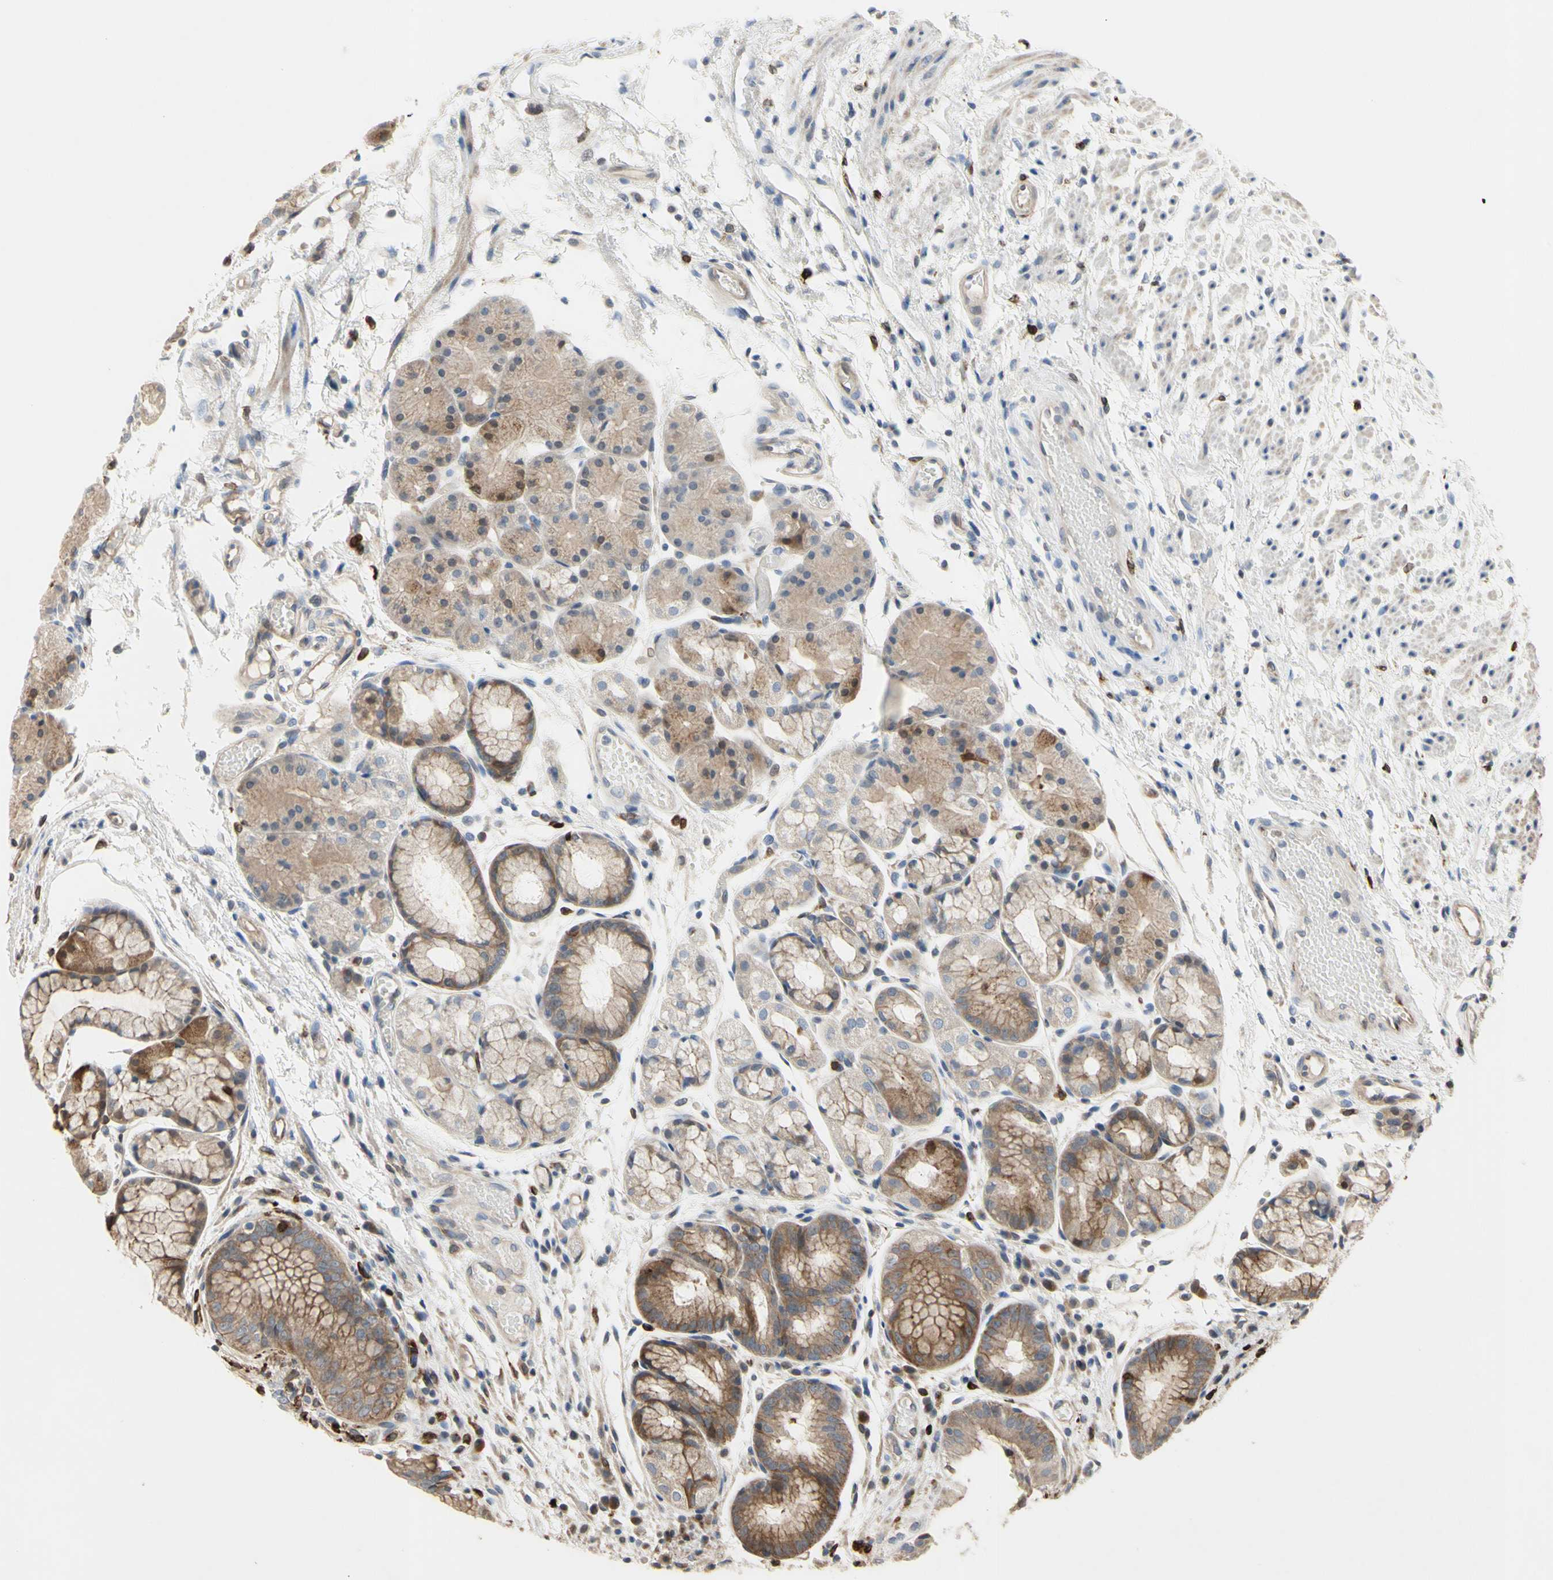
{"staining": {"intensity": "weak", "quantity": ">75%", "location": "cytoplasmic/membranous"}, "tissue": "stomach", "cell_type": "Glandular cells", "image_type": "normal", "snomed": [{"axis": "morphology", "description": "Normal tissue, NOS"}, {"axis": "topography", "description": "Stomach, upper"}], "caption": "This histopathology image displays benign stomach stained with IHC to label a protein in brown. The cytoplasmic/membranous of glandular cells show weak positivity for the protein. Nuclei are counter-stained blue.", "gene": "PLXNA2", "patient": {"sex": "male", "age": 72}}